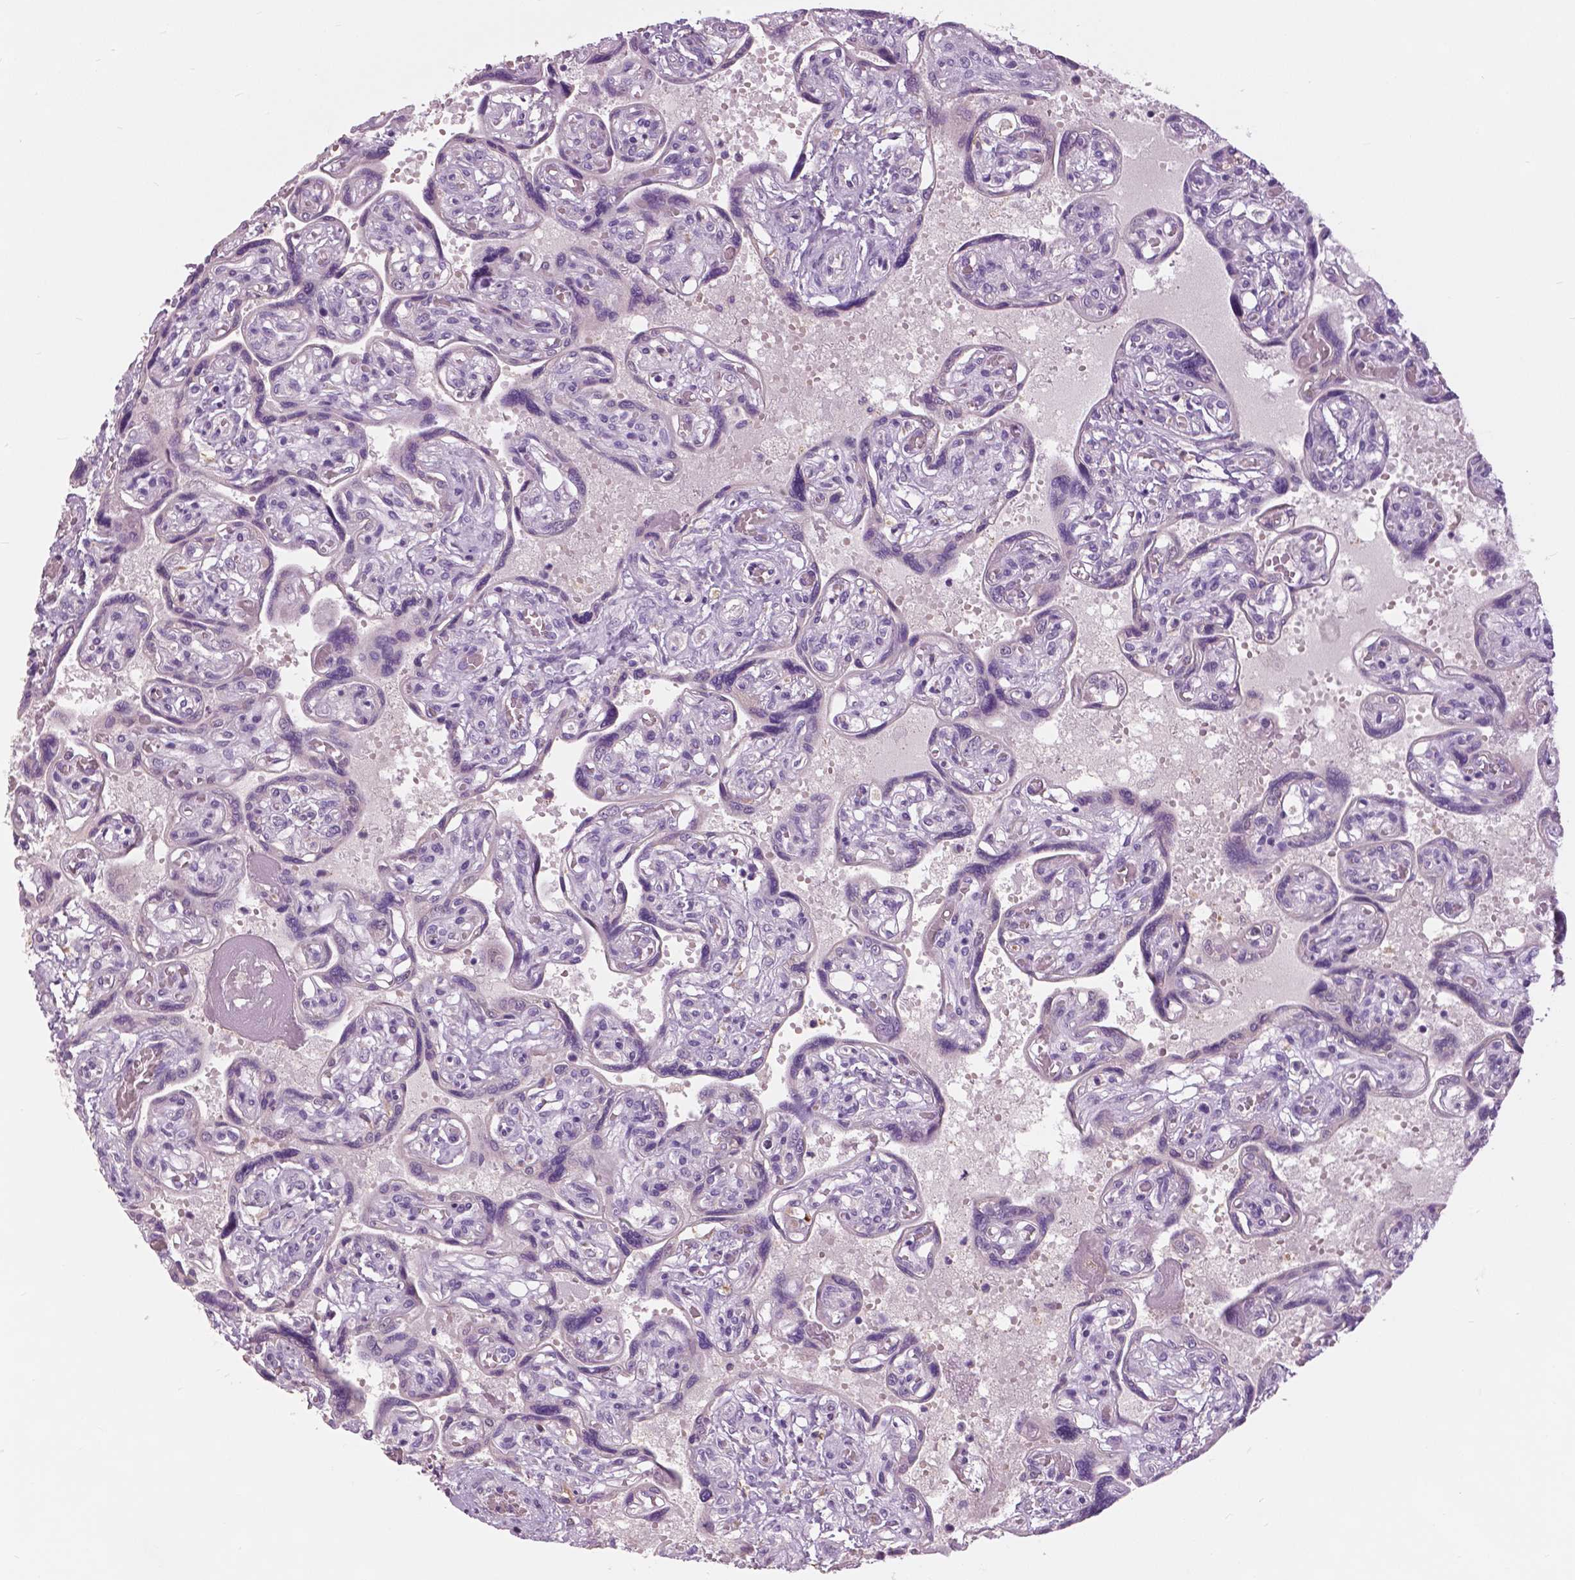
{"staining": {"intensity": "negative", "quantity": "none", "location": "none"}, "tissue": "placenta", "cell_type": "Decidual cells", "image_type": "normal", "snomed": [{"axis": "morphology", "description": "Normal tissue, NOS"}, {"axis": "topography", "description": "Placenta"}], "caption": "IHC of normal placenta reveals no expression in decidual cells.", "gene": "SERPINI1", "patient": {"sex": "female", "age": 32}}